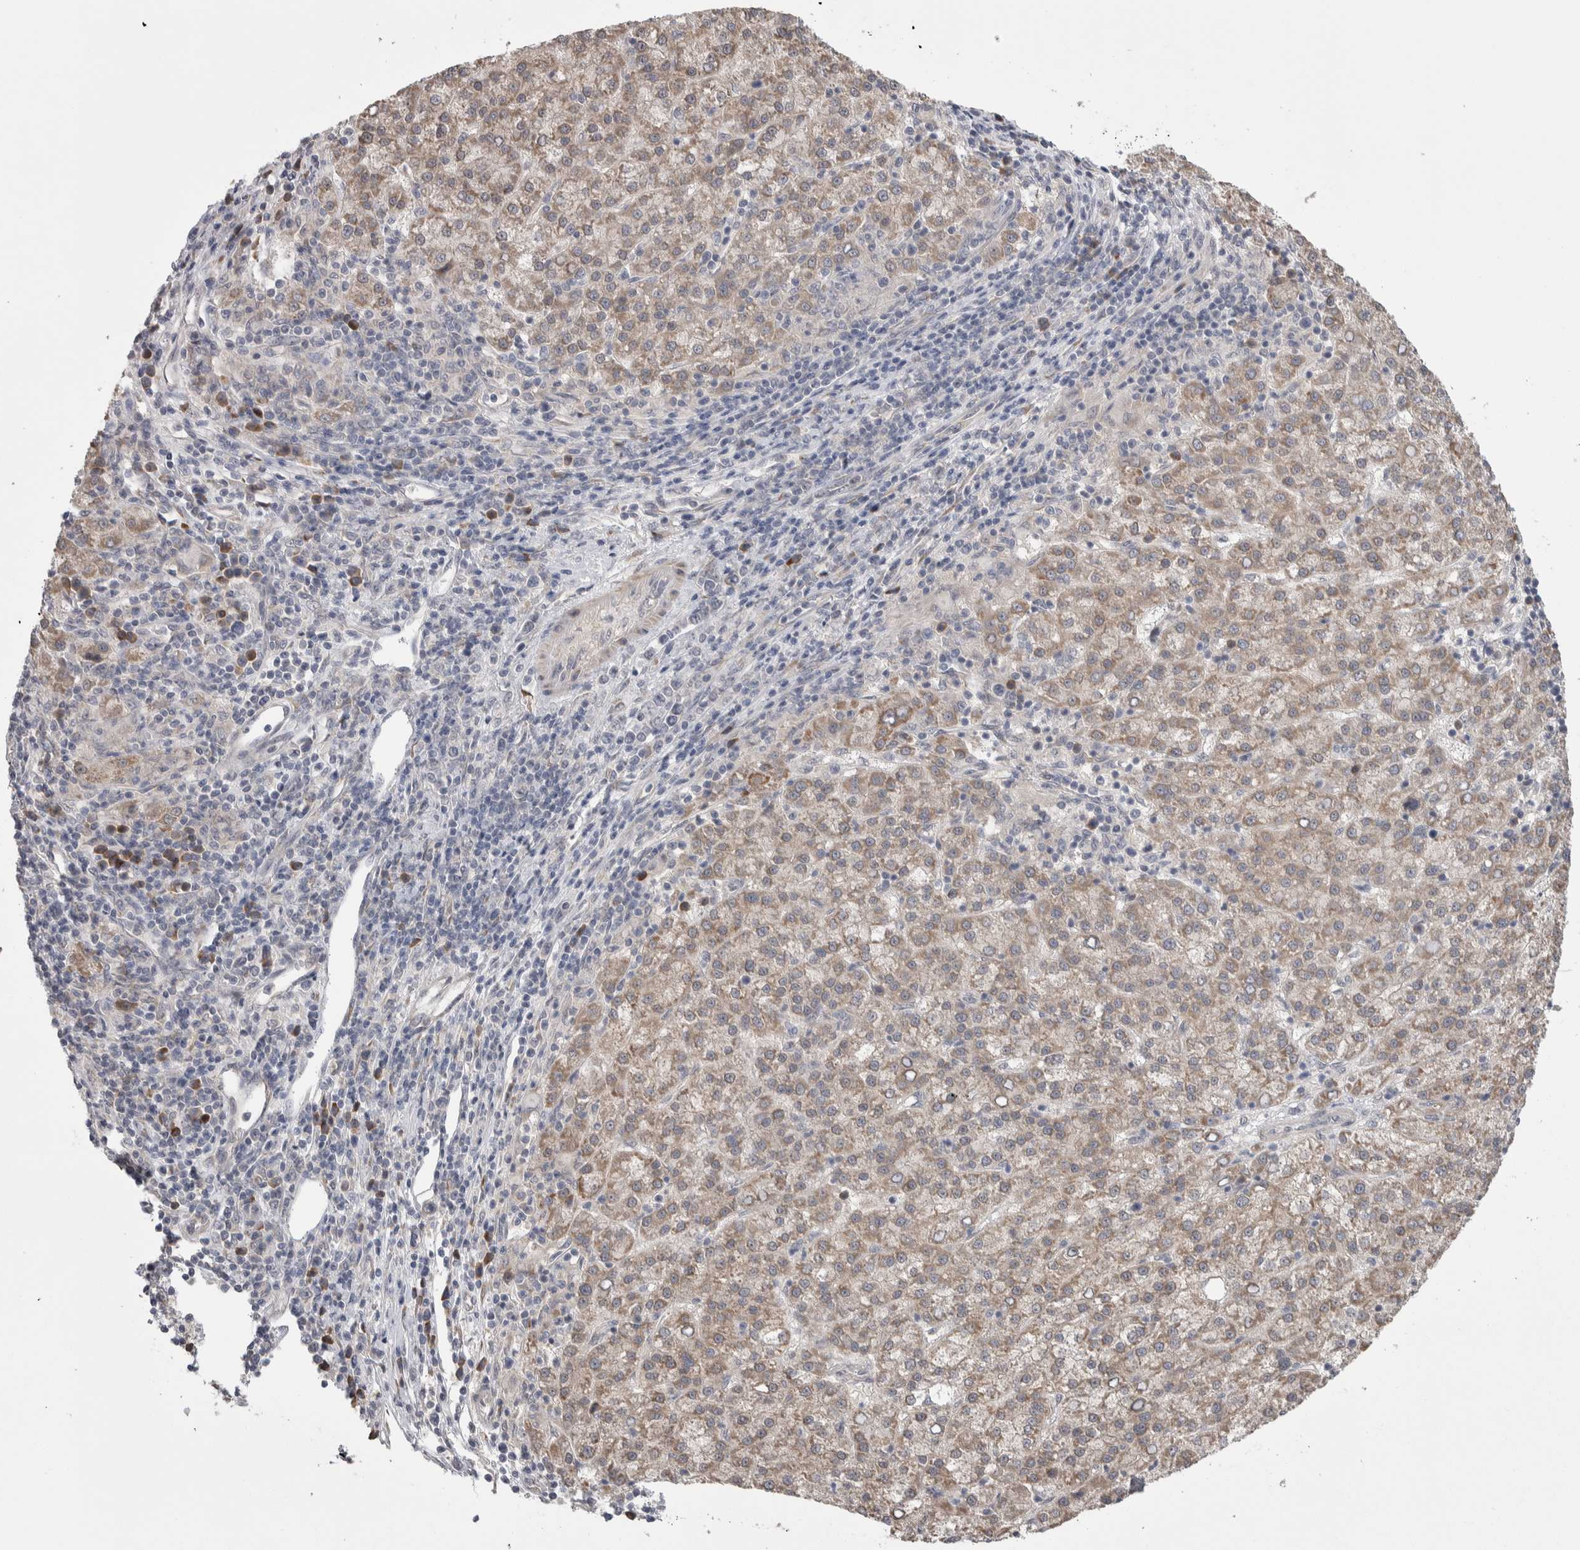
{"staining": {"intensity": "weak", "quantity": ">75%", "location": "cytoplasmic/membranous"}, "tissue": "liver cancer", "cell_type": "Tumor cells", "image_type": "cancer", "snomed": [{"axis": "morphology", "description": "Carcinoma, Hepatocellular, NOS"}, {"axis": "topography", "description": "Liver"}], "caption": "This is a micrograph of immunohistochemistry (IHC) staining of hepatocellular carcinoma (liver), which shows weak positivity in the cytoplasmic/membranous of tumor cells.", "gene": "CUL2", "patient": {"sex": "female", "age": 58}}